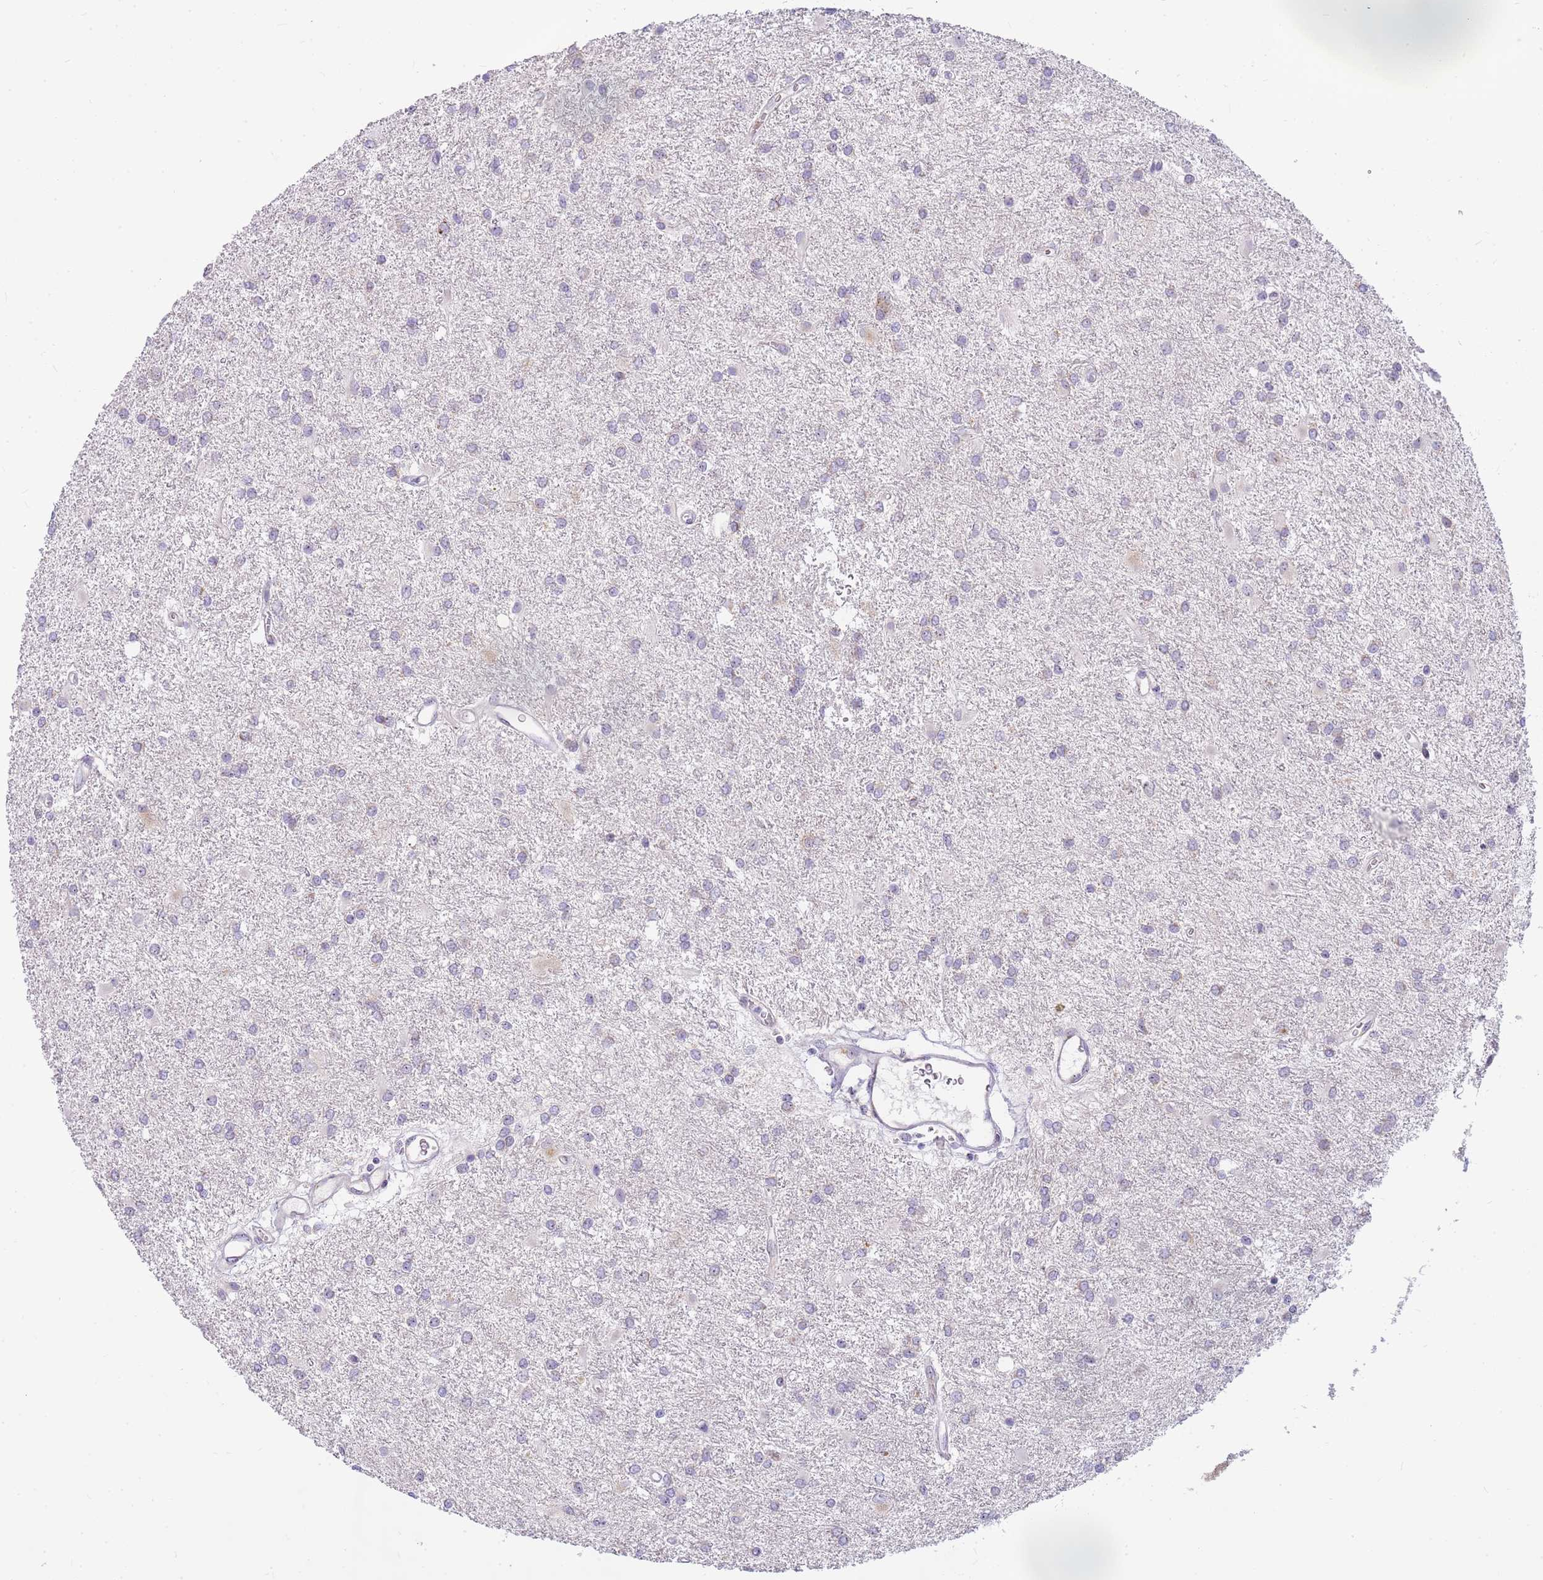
{"staining": {"intensity": "negative", "quantity": "none", "location": "none"}, "tissue": "glioma", "cell_type": "Tumor cells", "image_type": "cancer", "snomed": [{"axis": "morphology", "description": "Glioma, malignant, High grade"}, {"axis": "topography", "description": "Brain"}], "caption": "High magnification brightfield microscopy of high-grade glioma (malignant) stained with DAB (brown) and counterstained with hematoxylin (blue): tumor cells show no significant expression.", "gene": "DNAJA3", "patient": {"sex": "female", "age": 50}}